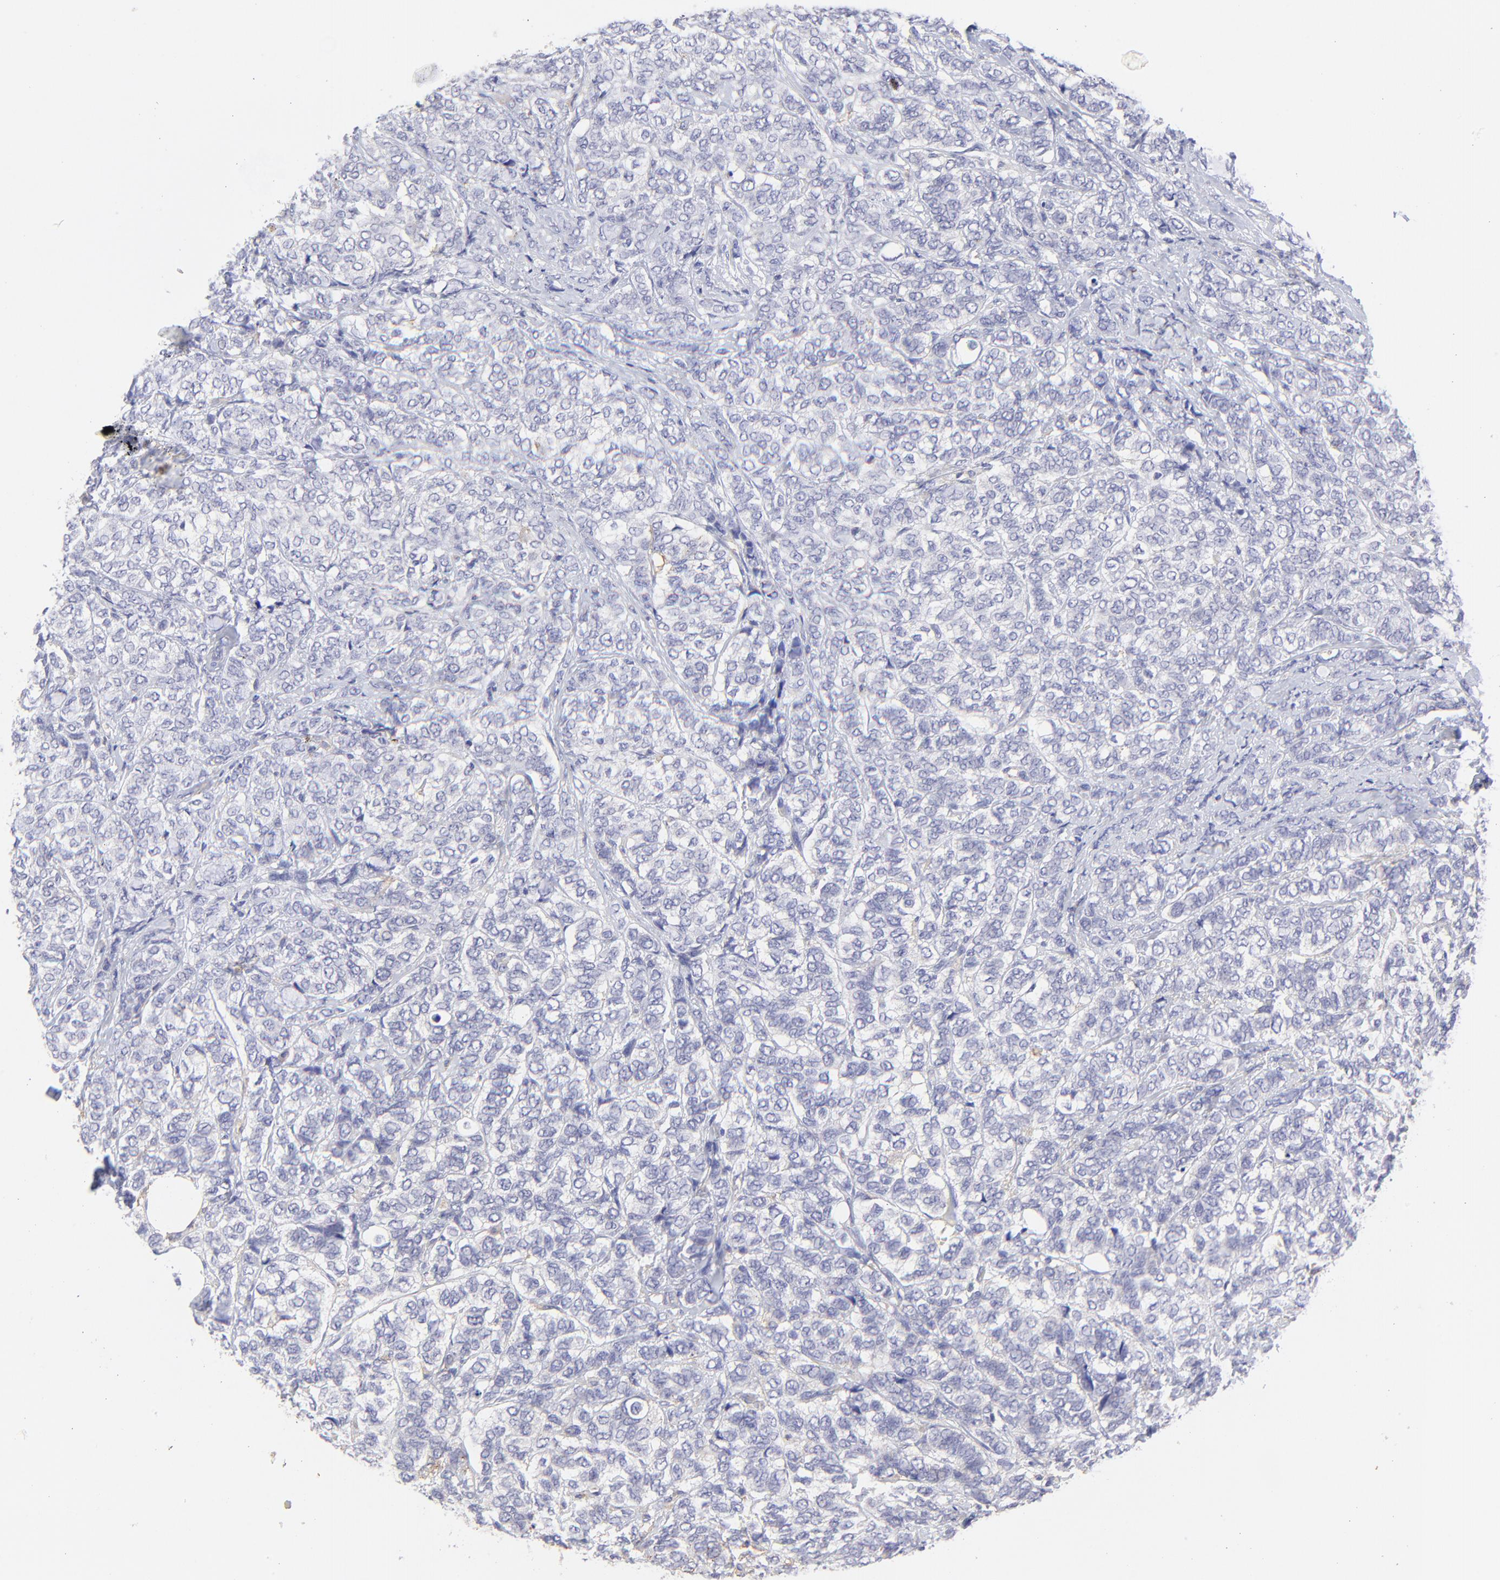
{"staining": {"intensity": "negative", "quantity": "none", "location": "none"}, "tissue": "breast cancer", "cell_type": "Tumor cells", "image_type": "cancer", "snomed": [{"axis": "morphology", "description": "Lobular carcinoma"}, {"axis": "topography", "description": "Breast"}], "caption": "The image reveals no staining of tumor cells in lobular carcinoma (breast). (DAB IHC with hematoxylin counter stain).", "gene": "LHFPL1", "patient": {"sex": "female", "age": 60}}